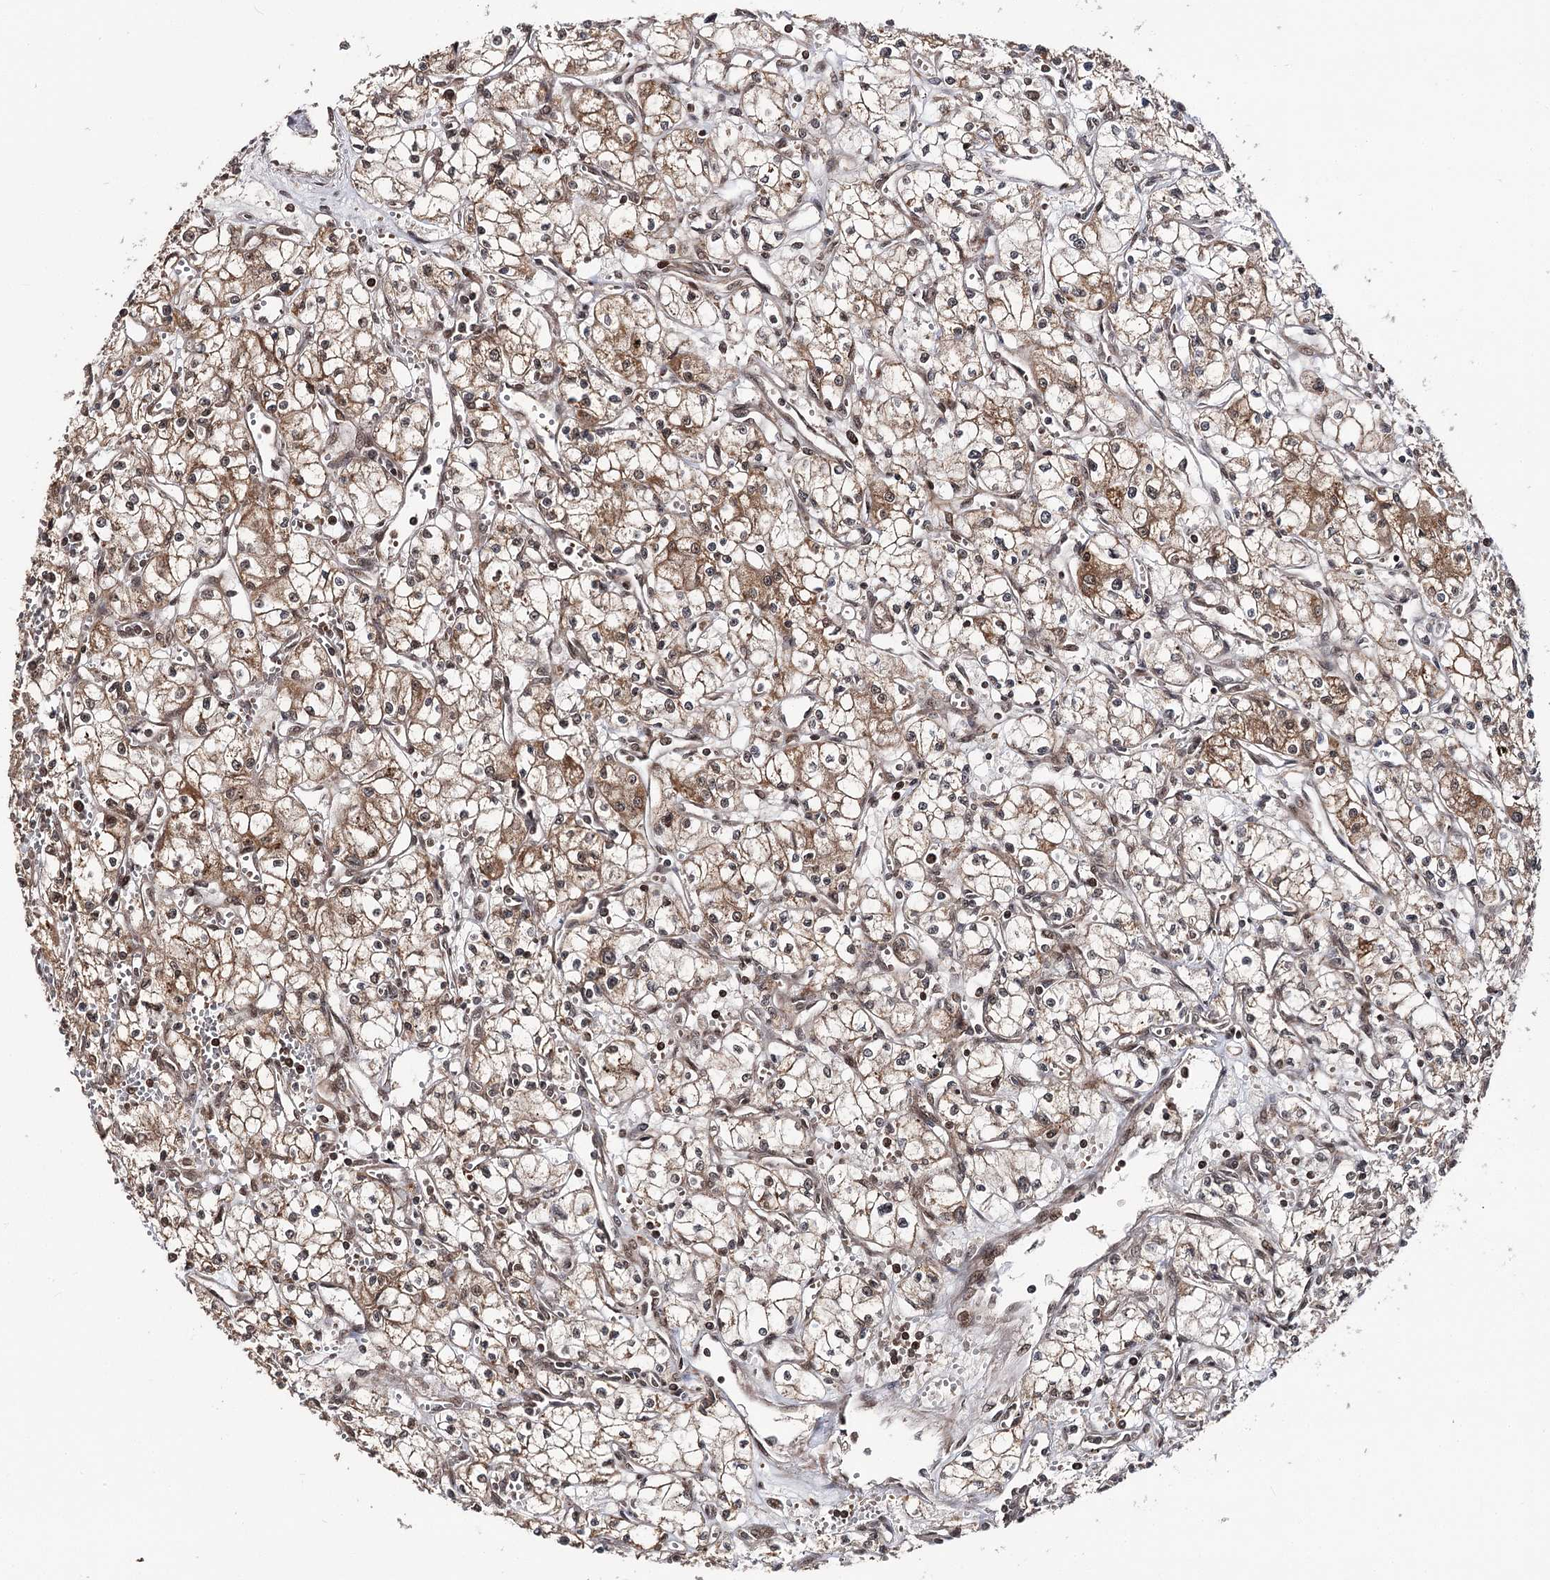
{"staining": {"intensity": "moderate", "quantity": ">75%", "location": "cytoplasmic/membranous,nuclear"}, "tissue": "renal cancer", "cell_type": "Tumor cells", "image_type": "cancer", "snomed": [{"axis": "morphology", "description": "Adenocarcinoma, NOS"}, {"axis": "topography", "description": "Kidney"}], "caption": "The photomicrograph exhibits immunohistochemical staining of adenocarcinoma (renal). There is moderate cytoplasmic/membranous and nuclear expression is identified in about >75% of tumor cells.", "gene": "FAM53B", "patient": {"sex": "male", "age": 59}}